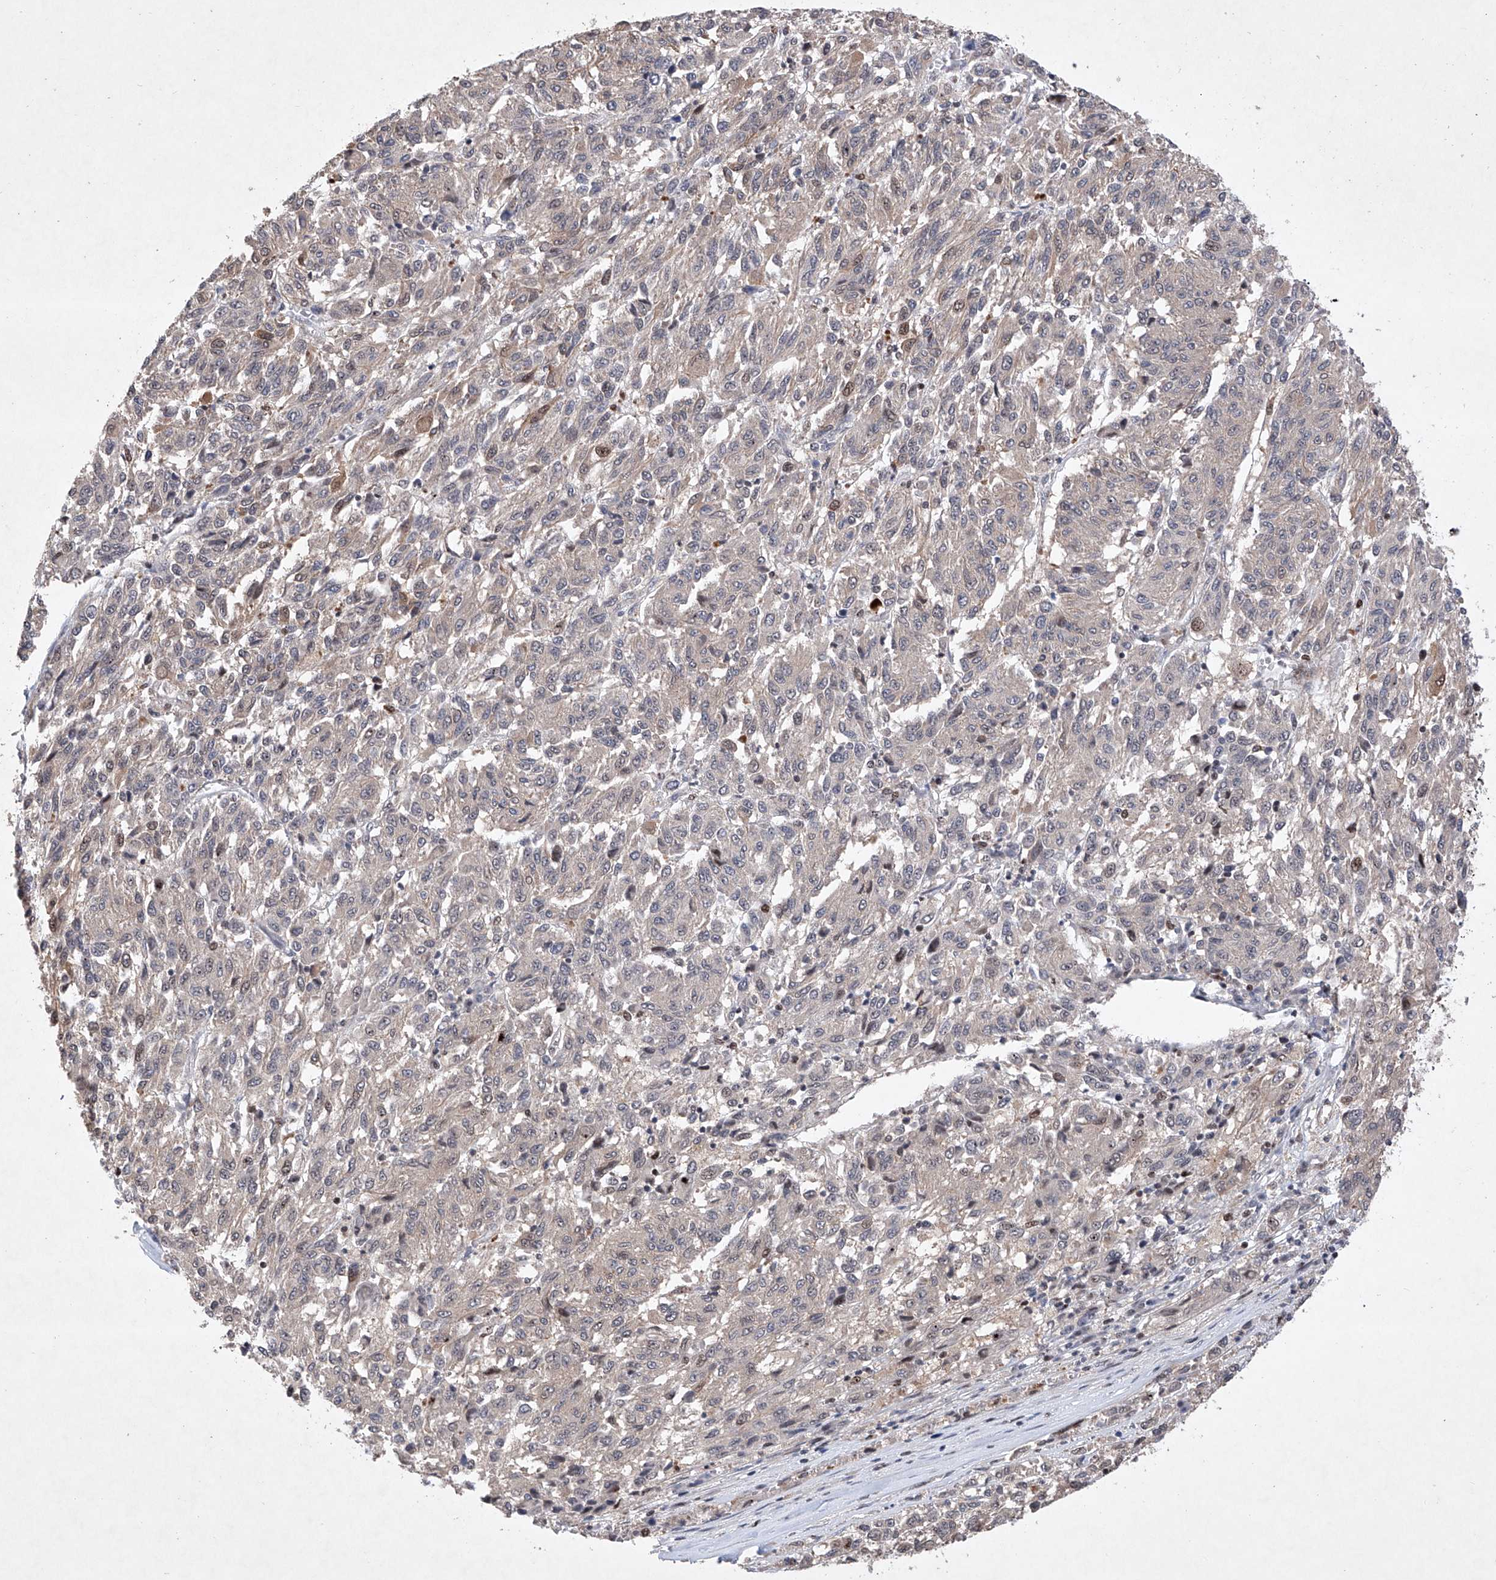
{"staining": {"intensity": "negative", "quantity": "none", "location": "none"}, "tissue": "melanoma", "cell_type": "Tumor cells", "image_type": "cancer", "snomed": [{"axis": "morphology", "description": "Malignant melanoma, Metastatic site"}, {"axis": "topography", "description": "Lung"}], "caption": "Image shows no protein staining in tumor cells of melanoma tissue.", "gene": "AFG1L", "patient": {"sex": "male", "age": 64}}